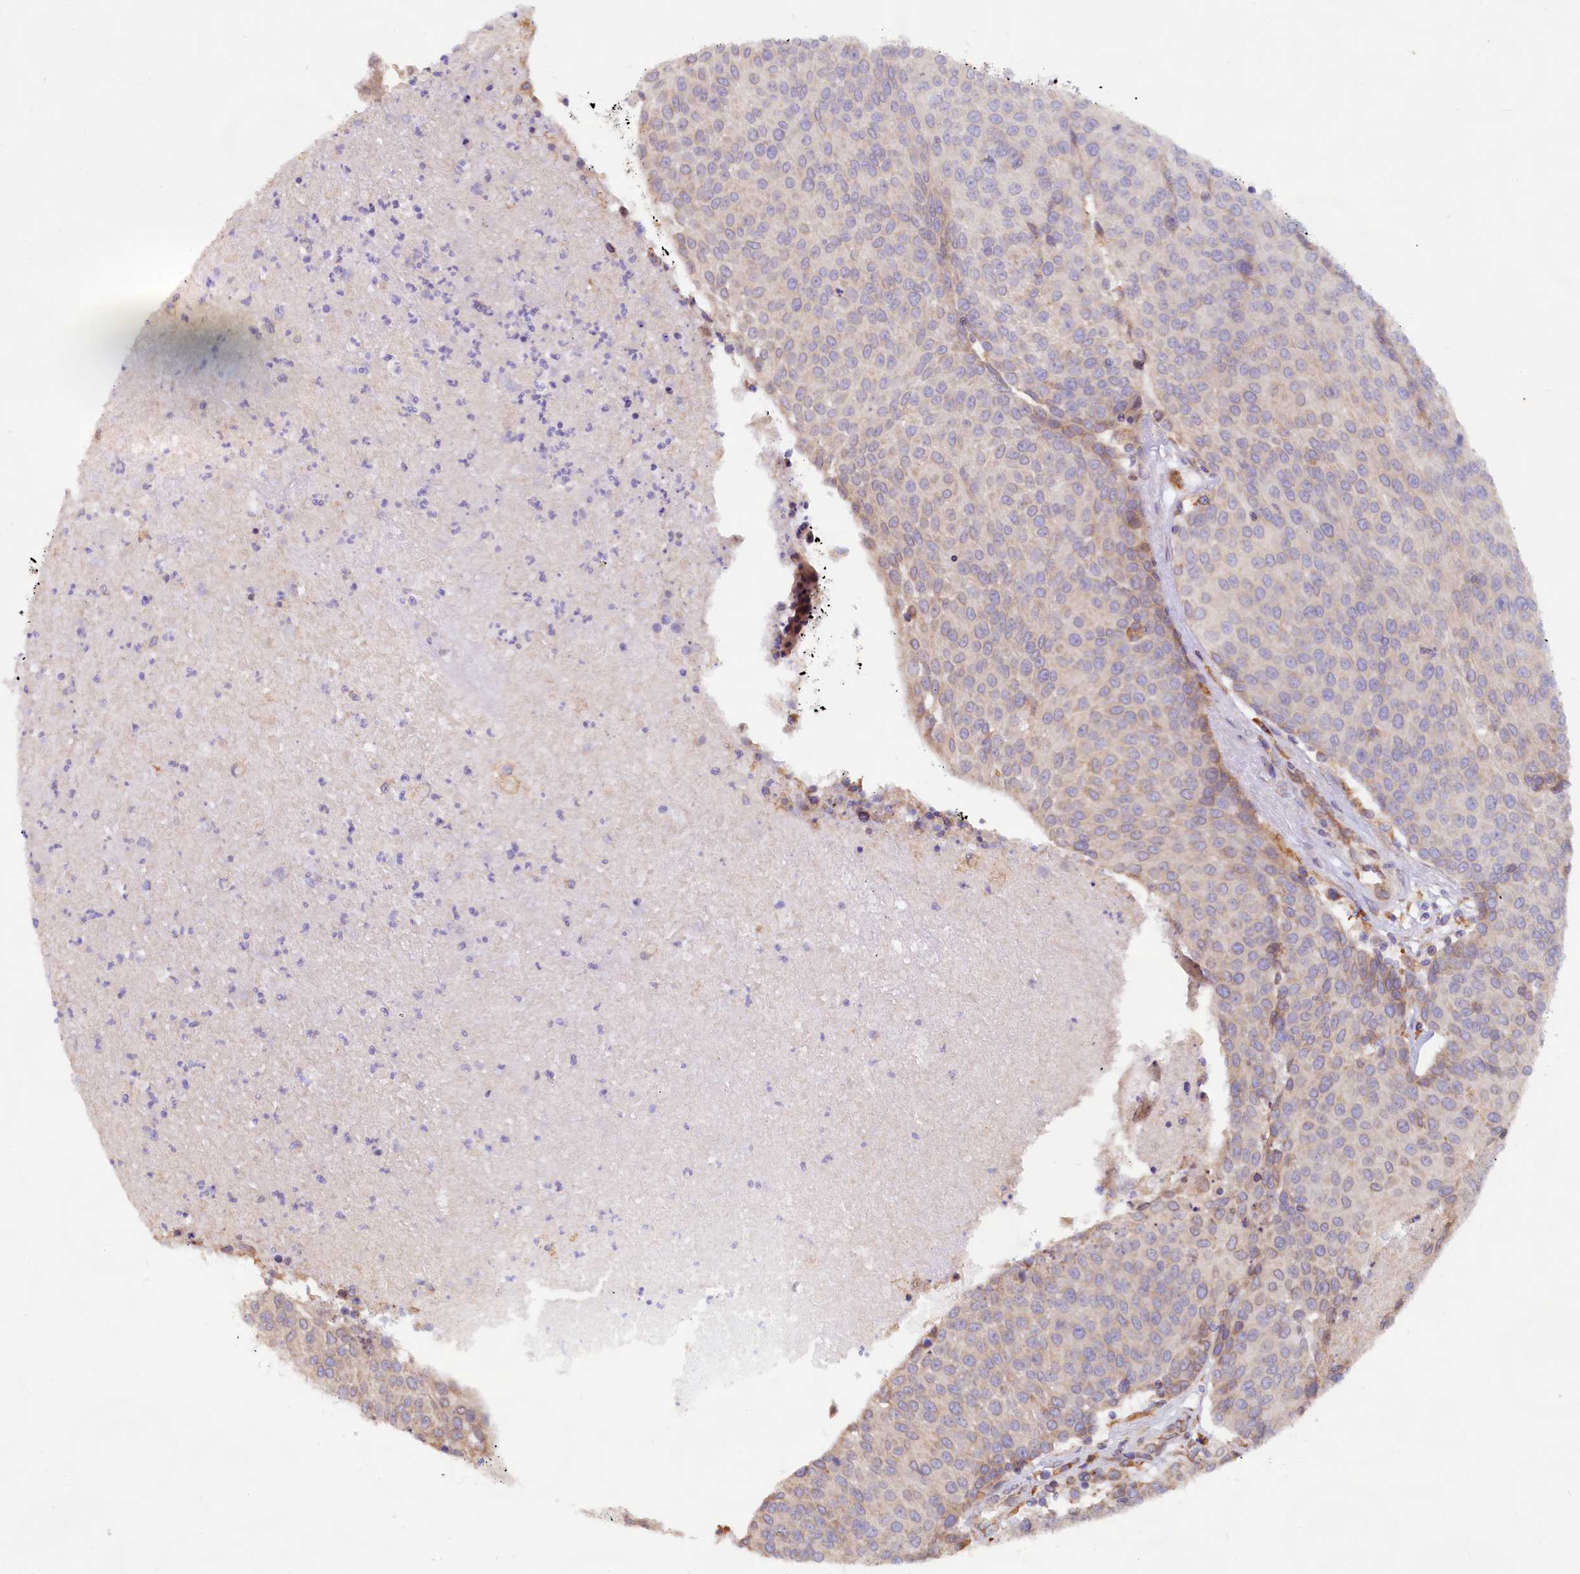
{"staining": {"intensity": "weak", "quantity": "<25%", "location": "cytoplasmic/membranous"}, "tissue": "urothelial cancer", "cell_type": "Tumor cells", "image_type": "cancer", "snomed": [{"axis": "morphology", "description": "Urothelial carcinoma, High grade"}, {"axis": "topography", "description": "Urinary bladder"}], "caption": "This micrograph is of high-grade urothelial carcinoma stained with immunohistochemistry (IHC) to label a protein in brown with the nuclei are counter-stained blue. There is no expression in tumor cells. (DAB immunohistochemistry (IHC), high magnification).", "gene": "TBC1D19", "patient": {"sex": "female", "age": 85}}